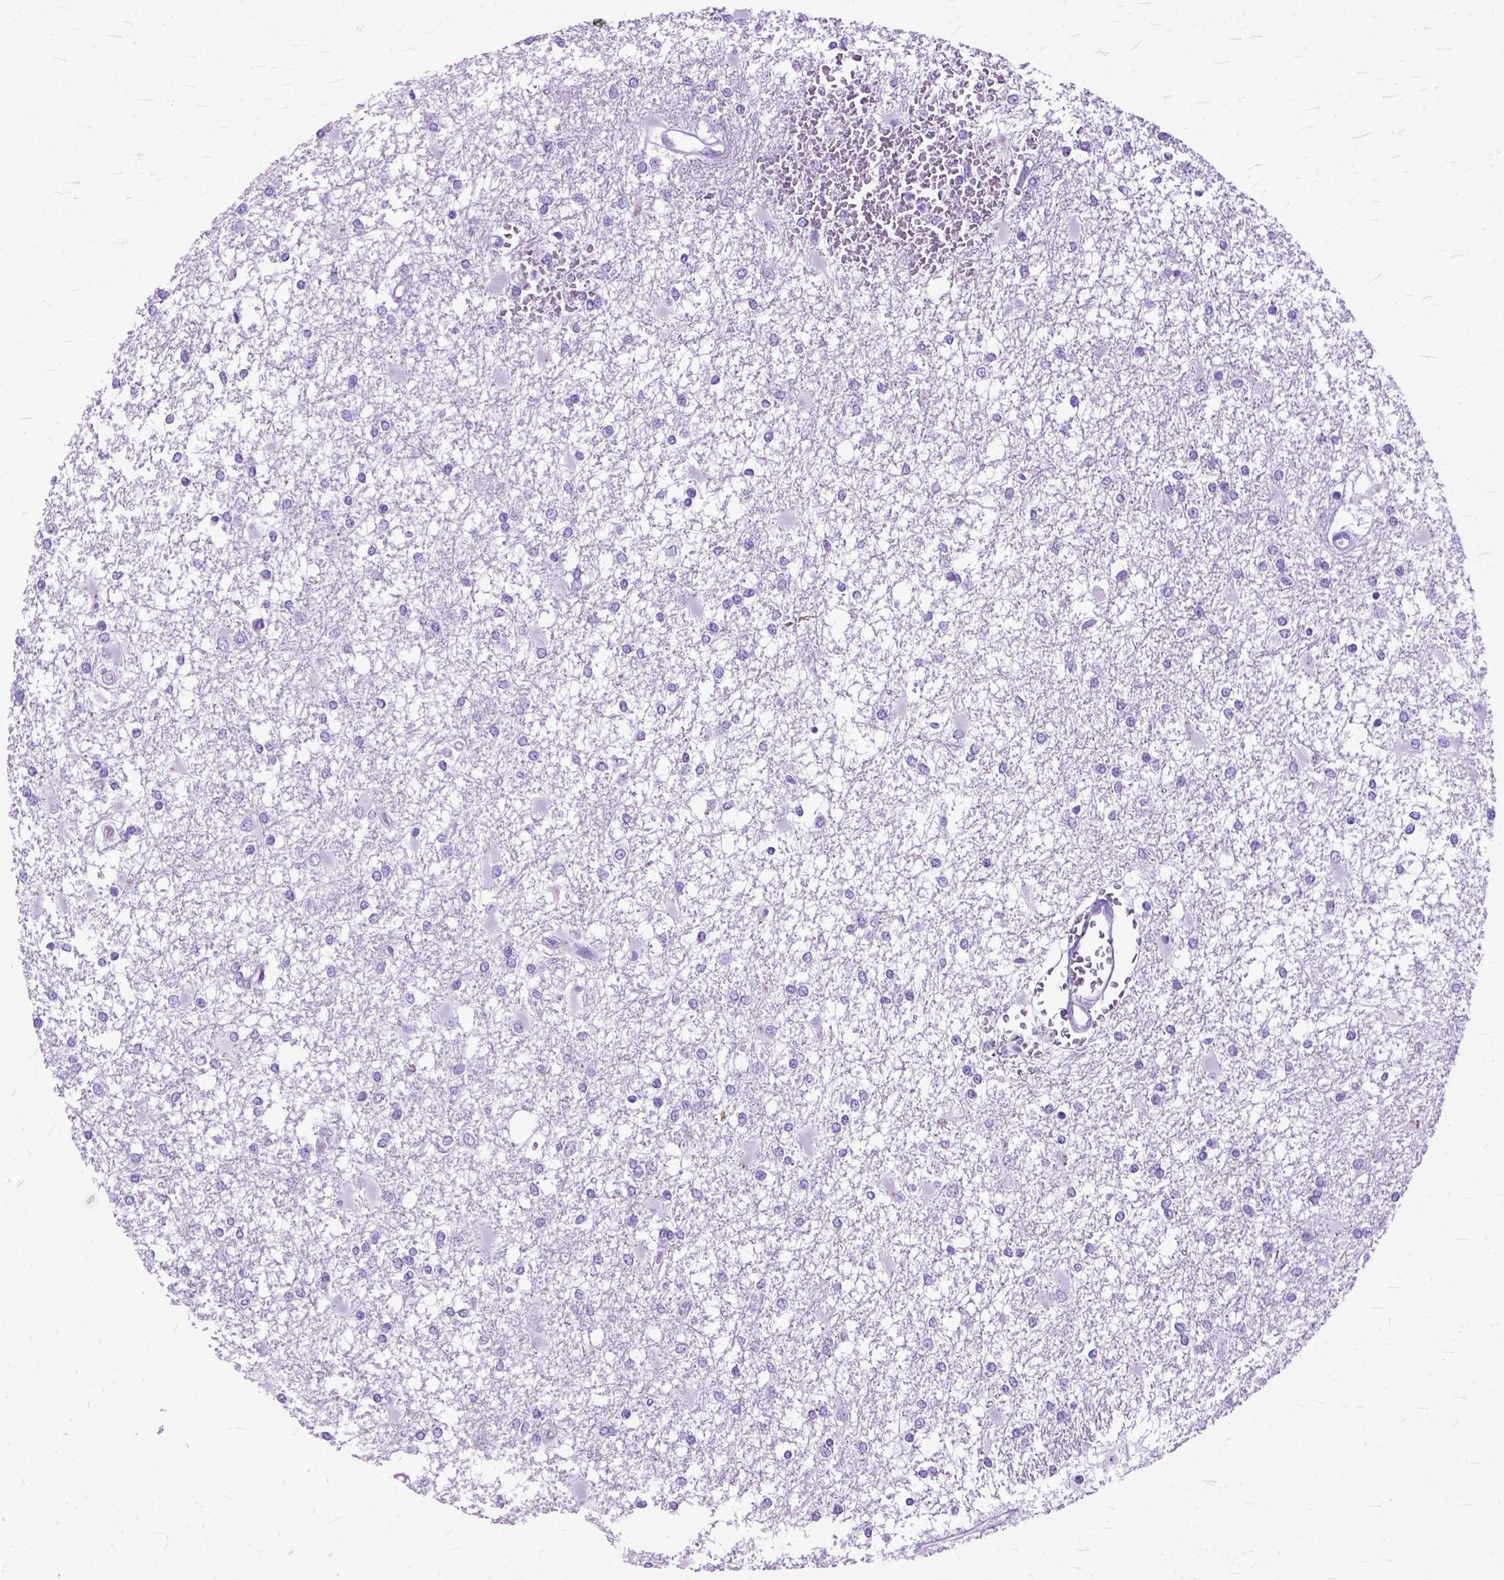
{"staining": {"intensity": "negative", "quantity": "none", "location": "none"}, "tissue": "glioma", "cell_type": "Tumor cells", "image_type": "cancer", "snomed": [{"axis": "morphology", "description": "Glioma, malignant, High grade"}, {"axis": "topography", "description": "Cerebral cortex"}], "caption": "This is an immunohistochemistry (IHC) histopathology image of malignant high-grade glioma. There is no positivity in tumor cells.", "gene": "GNGT1", "patient": {"sex": "male", "age": 79}}